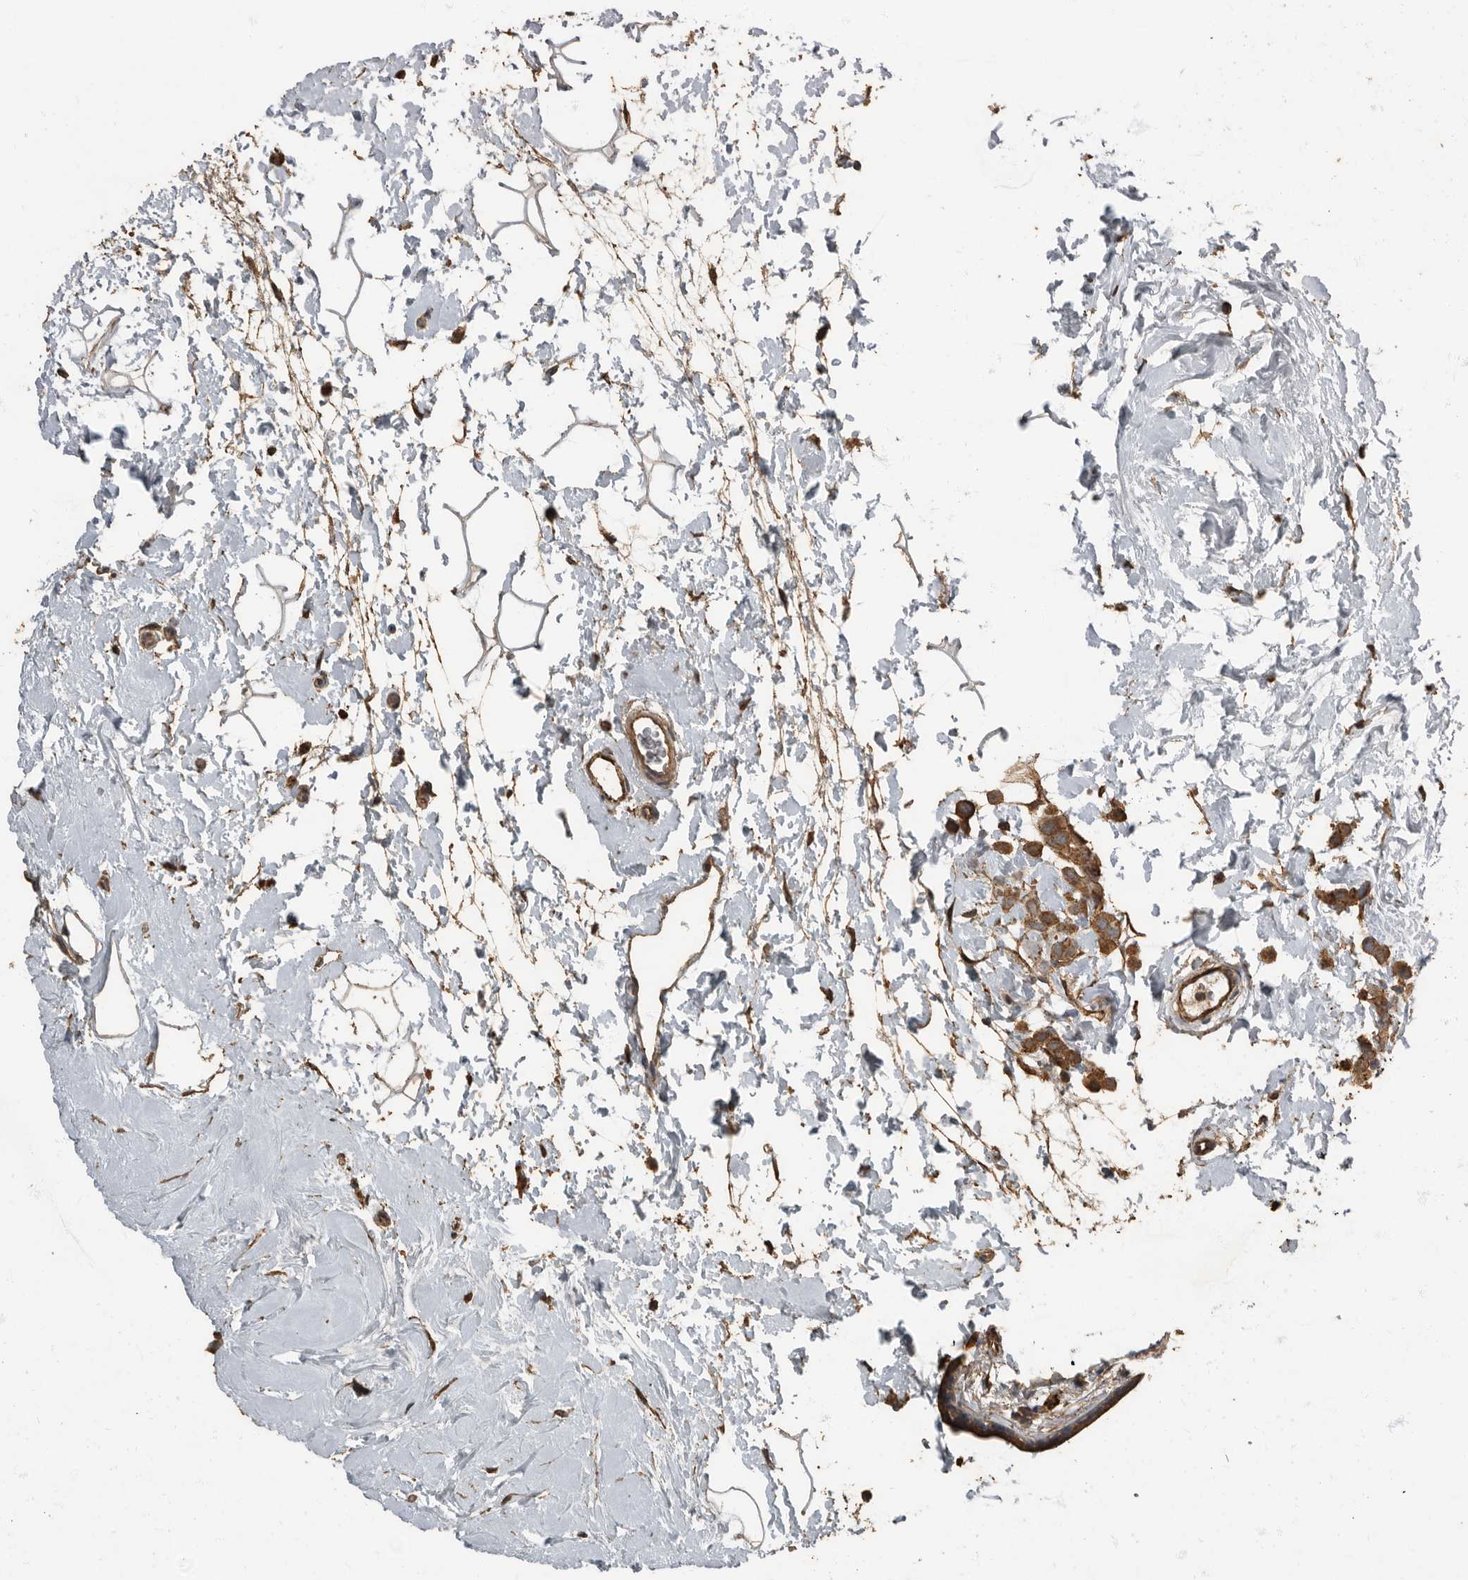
{"staining": {"intensity": "moderate", "quantity": ">75%", "location": "cytoplasmic/membranous"}, "tissue": "breast cancer", "cell_type": "Tumor cells", "image_type": "cancer", "snomed": [{"axis": "morphology", "description": "Lobular carcinoma"}, {"axis": "topography", "description": "Breast"}], "caption": "Immunohistochemical staining of breast cancer reveals moderate cytoplasmic/membranous protein positivity in about >75% of tumor cells.", "gene": "IL15RA", "patient": {"sex": "female", "age": 47}}